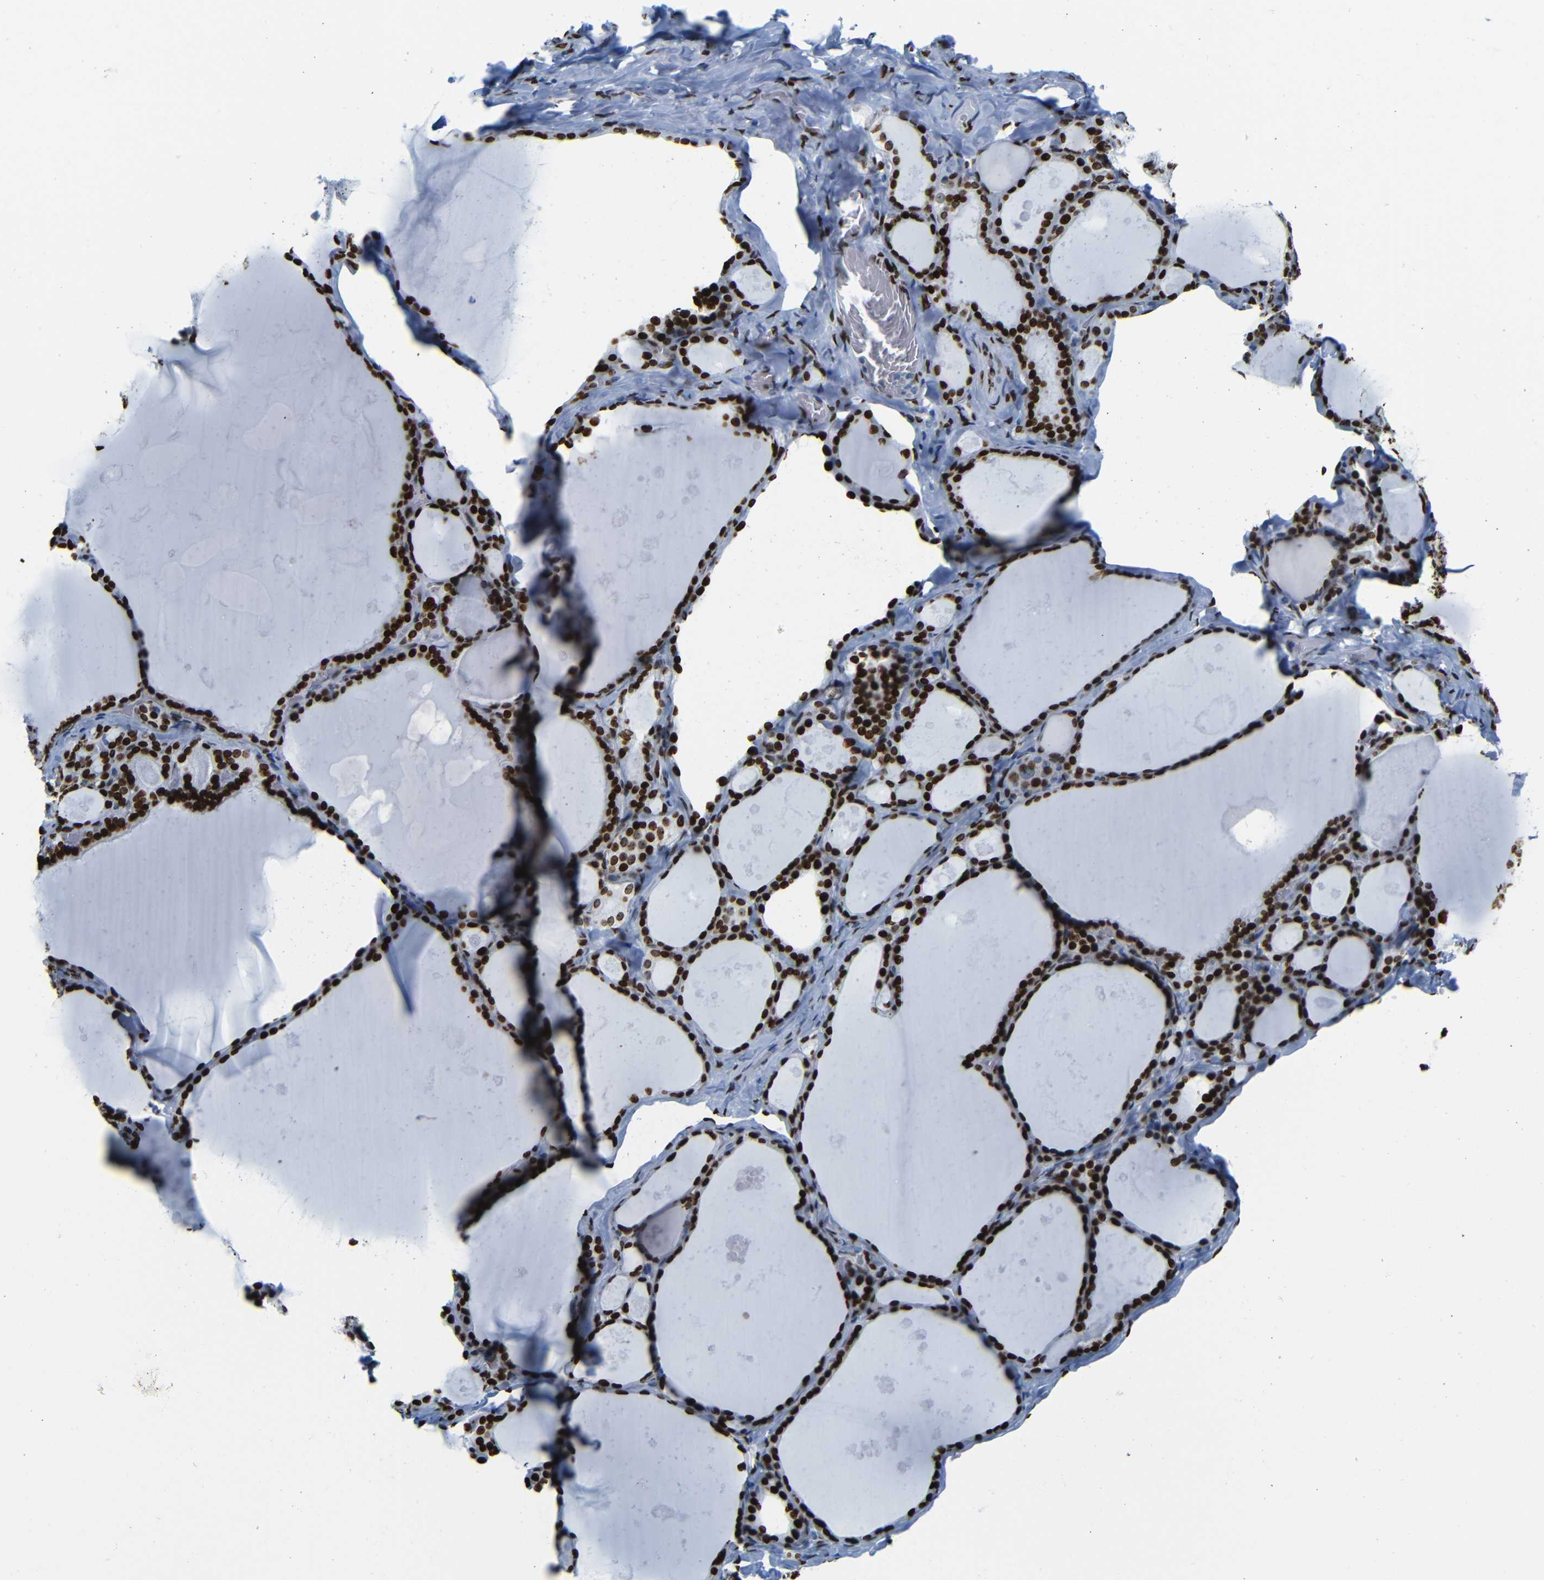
{"staining": {"intensity": "strong", "quantity": ">75%", "location": "nuclear"}, "tissue": "thyroid gland", "cell_type": "Glandular cells", "image_type": "normal", "snomed": [{"axis": "morphology", "description": "Normal tissue, NOS"}, {"axis": "topography", "description": "Thyroid gland"}], "caption": "Immunohistochemistry (IHC) staining of benign thyroid gland, which demonstrates high levels of strong nuclear positivity in about >75% of glandular cells indicating strong nuclear protein staining. The staining was performed using DAB (3,3'-diaminobenzidine) (brown) for protein detection and nuclei were counterstained in hematoxylin (blue).", "gene": "NPIPB15", "patient": {"sex": "male", "age": 56}}